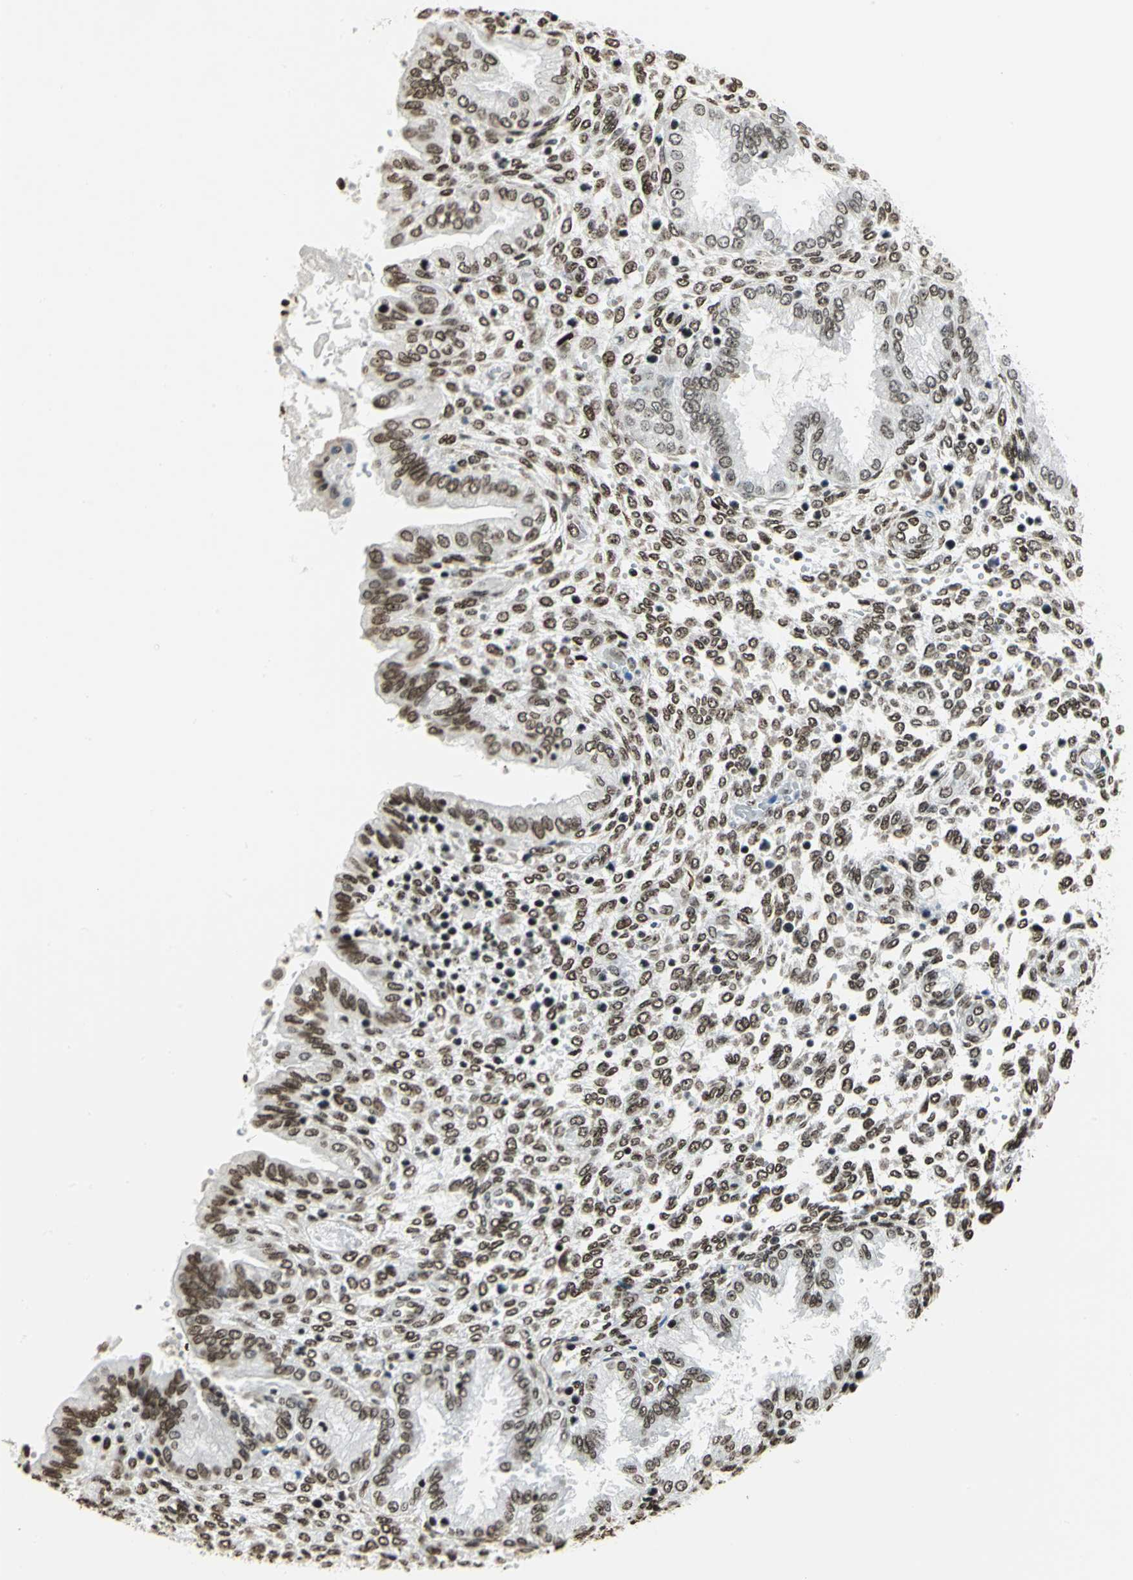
{"staining": {"intensity": "strong", "quantity": ">75%", "location": "nuclear"}, "tissue": "endometrium", "cell_type": "Cells in endometrial stroma", "image_type": "normal", "snomed": [{"axis": "morphology", "description": "Normal tissue, NOS"}, {"axis": "topography", "description": "Endometrium"}], "caption": "IHC (DAB) staining of unremarkable endometrium reveals strong nuclear protein staining in approximately >75% of cells in endometrial stroma.", "gene": "HMGB1", "patient": {"sex": "female", "age": 33}}